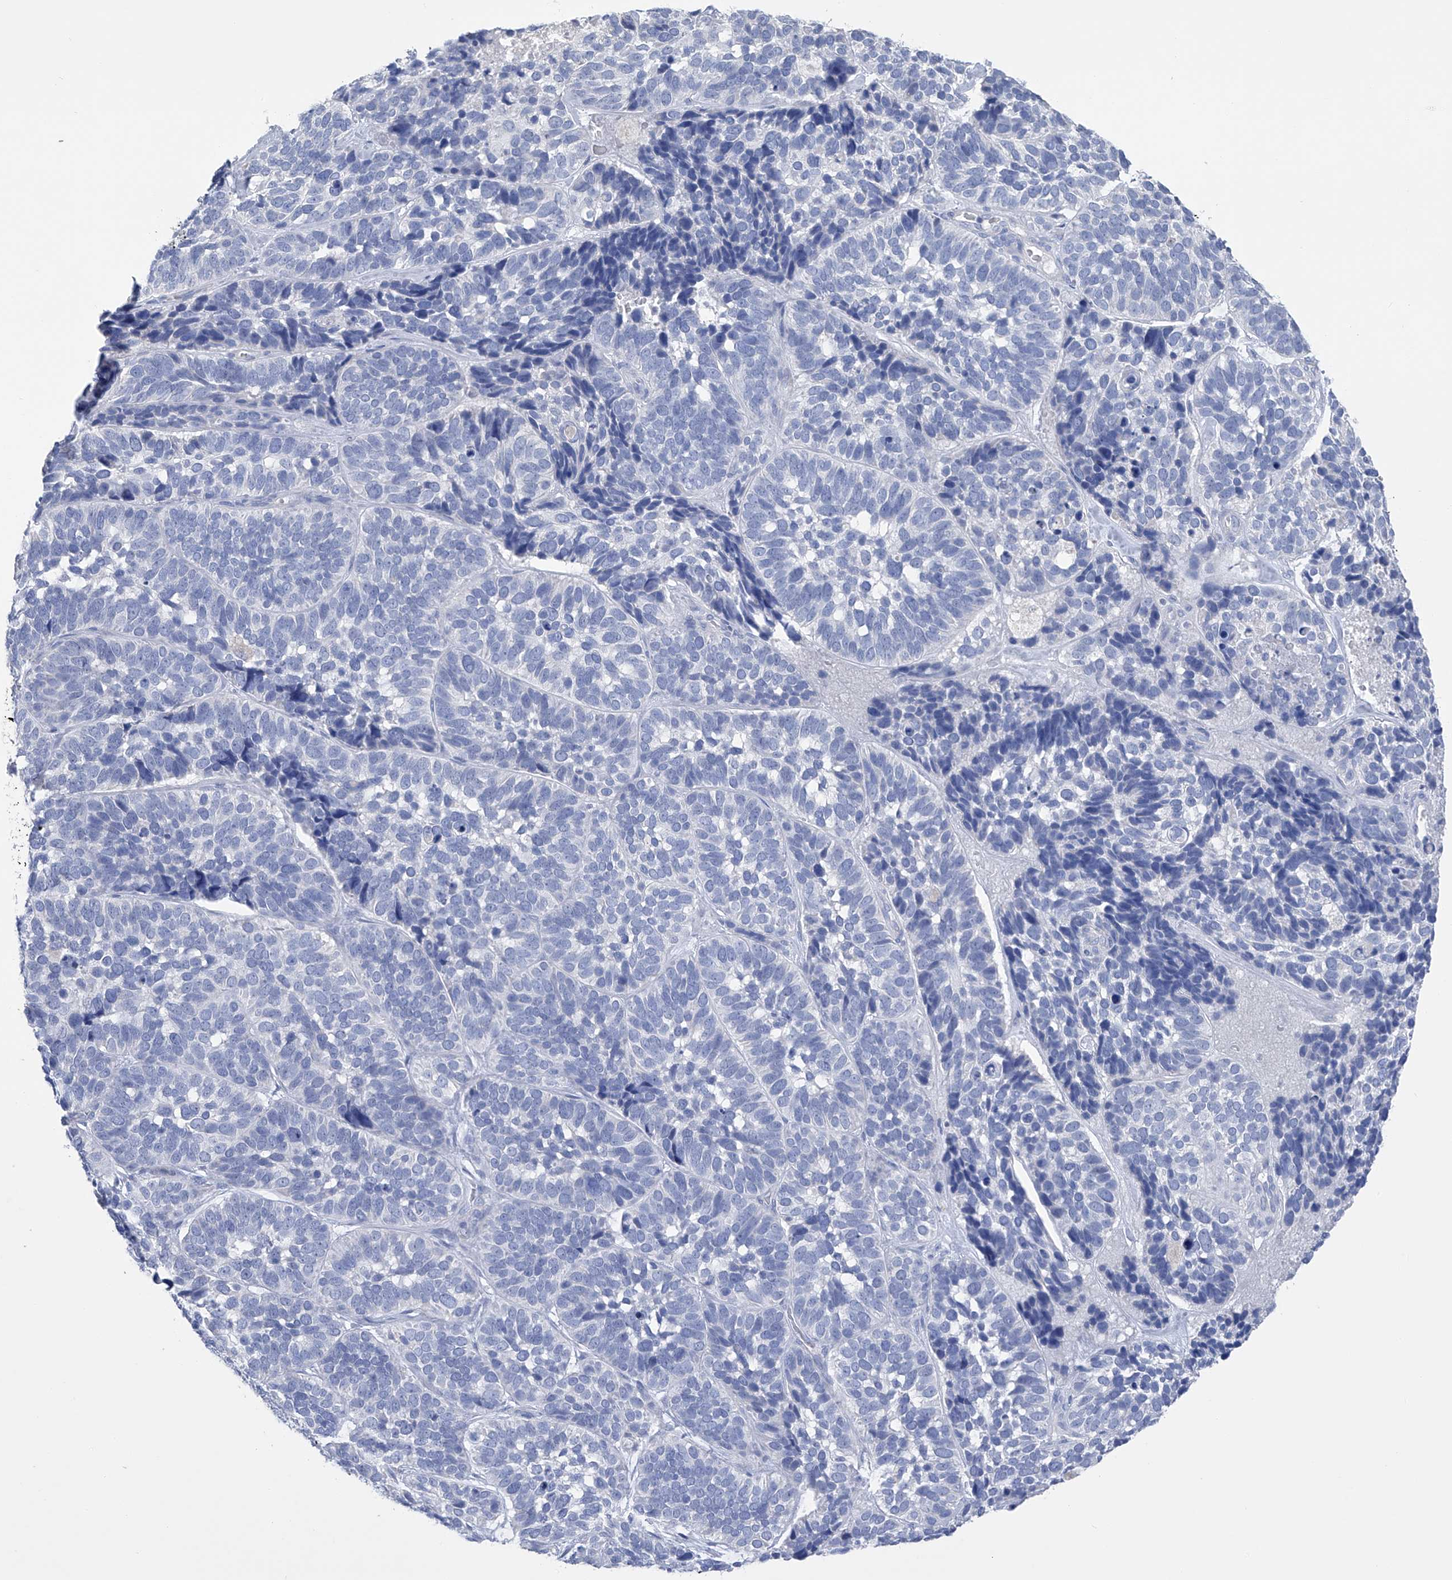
{"staining": {"intensity": "negative", "quantity": "none", "location": "none"}, "tissue": "skin cancer", "cell_type": "Tumor cells", "image_type": "cancer", "snomed": [{"axis": "morphology", "description": "Basal cell carcinoma"}, {"axis": "topography", "description": "Skin"}], "caption": "The immunohistochemistry histopathology image has no significant expression in tumor cells of skin basal cell carcinoma tissue.", "gene": "ADRA1A", "patient": {"sex": "male", "age": 62}}